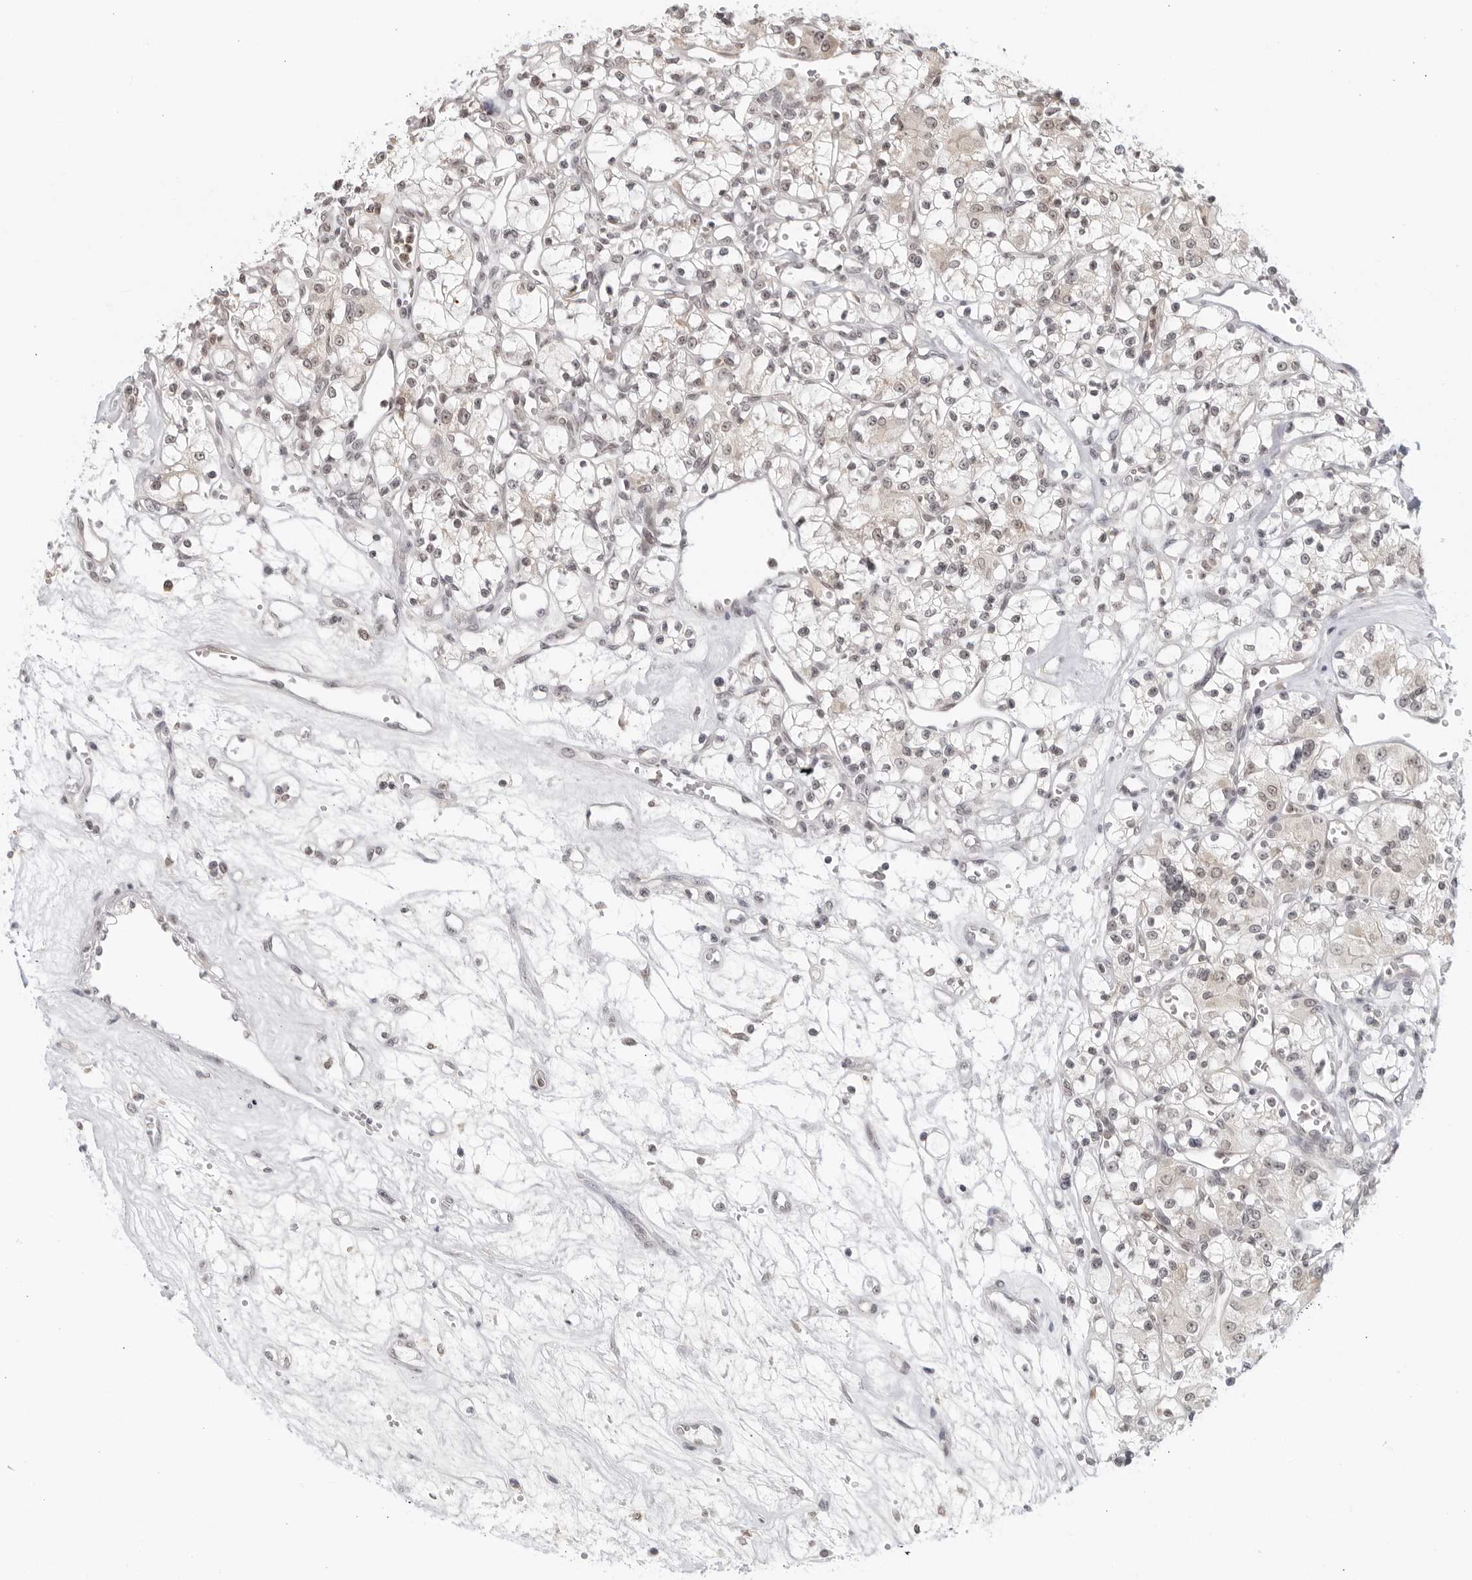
{"staining": {"intensity": "negative", "quantity": "none", "location": "none"}, "tissue": "renal cancer", "cell_type": "Tumor cells", "image_type": "cancer", "snomed": [{"axis": "morphology", "description": "Adenocarcinoma, NOS"}, {"axis": "topography", "description": "Kidney"}], "caption": "Immunohistochemical staining of adenocarcinoma (renal) displays no significant positivity in tumor cells.", "gene": "RAB11FIP3", "patient": {"sex": "female", "age": 59}}